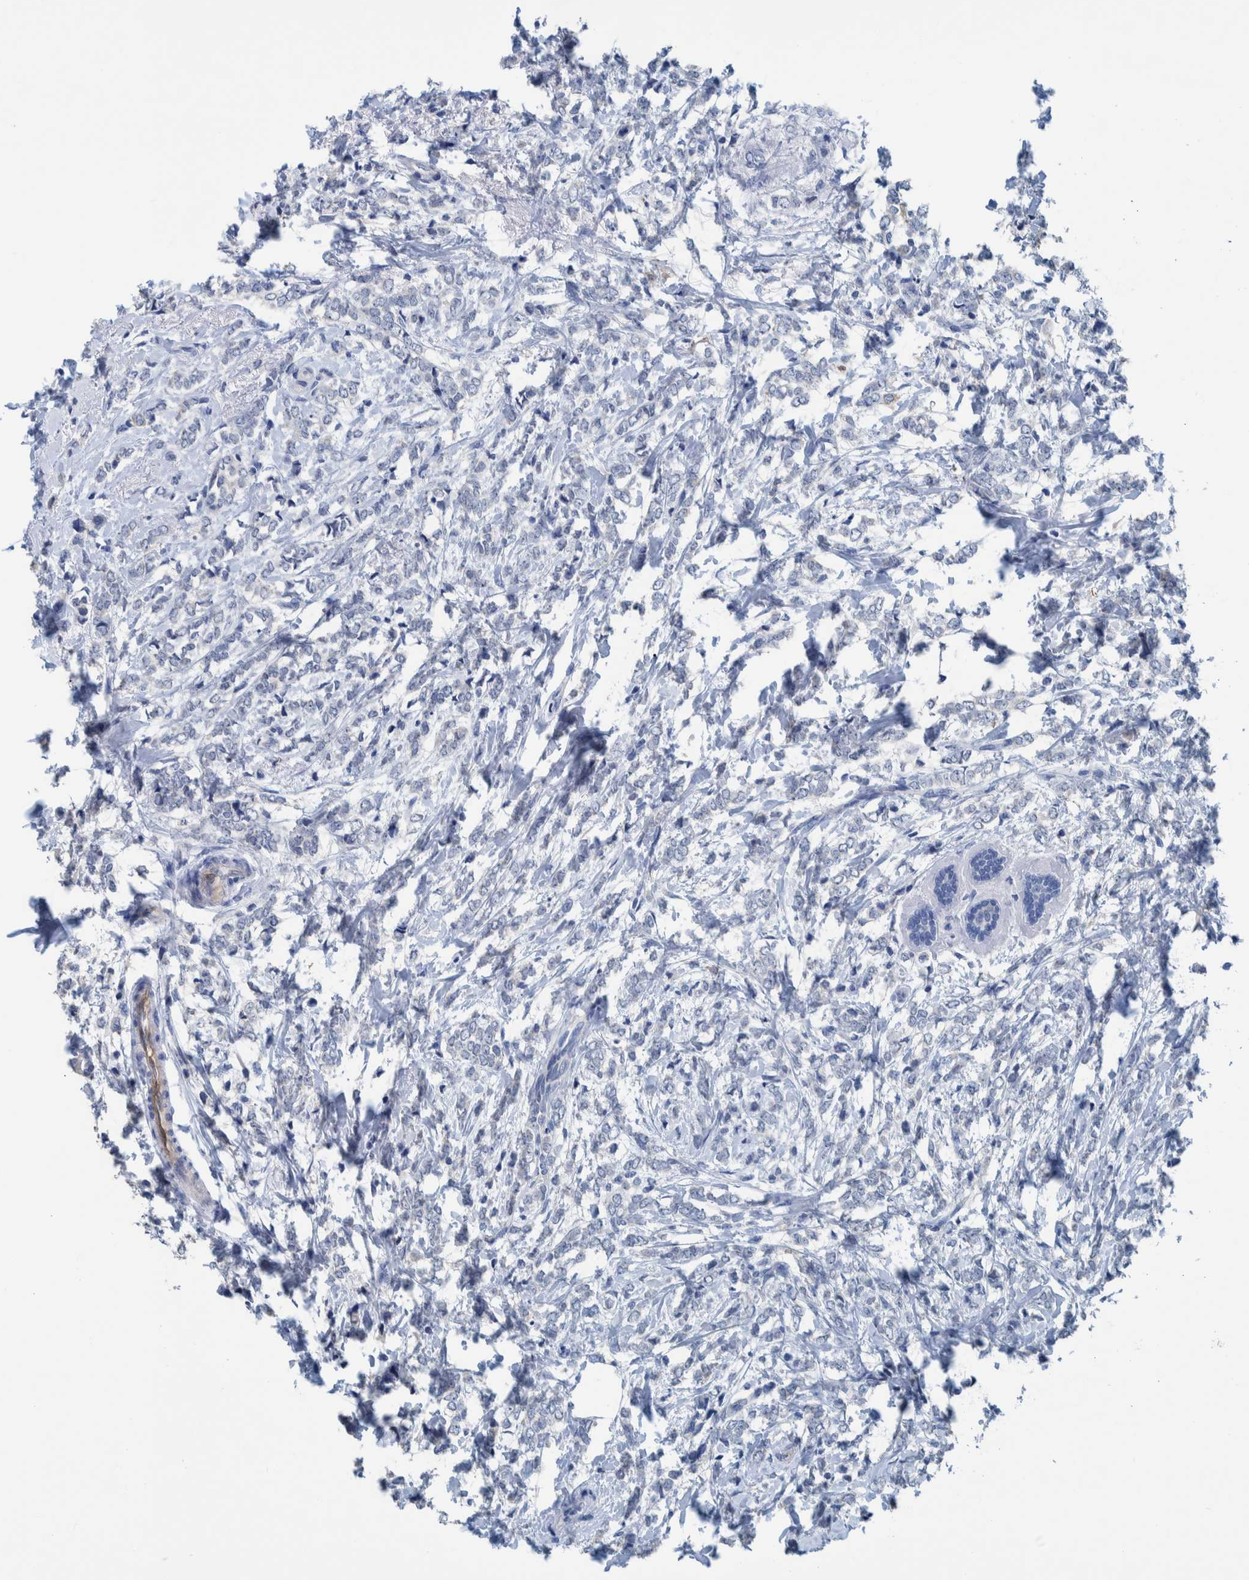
{"staining": {"intensity": "negative", "quantity": "none", "location": "none"}, "tissue": "breast cancer", "cell_type": "Tumor cells", "image_type": "cancer", "snomed": [{"axis": "morphology", "description": "Normal tissue, NOS"}, {"axis": "morphology", "description": "Lobular carcinoma"}, {"axis": "topography", "description": "Breast"}], "caption": "Breast cancer was stained to show a protein in brown. There is no significant expression in tumor cells. The staining was performed using DAB to visualize the protein expression in brown, while the nuclei were stained in blue with hematoxylin (Magnification: 20x).", "gene": "IDO1", "patient": {"sex": "female", "age": 47}}